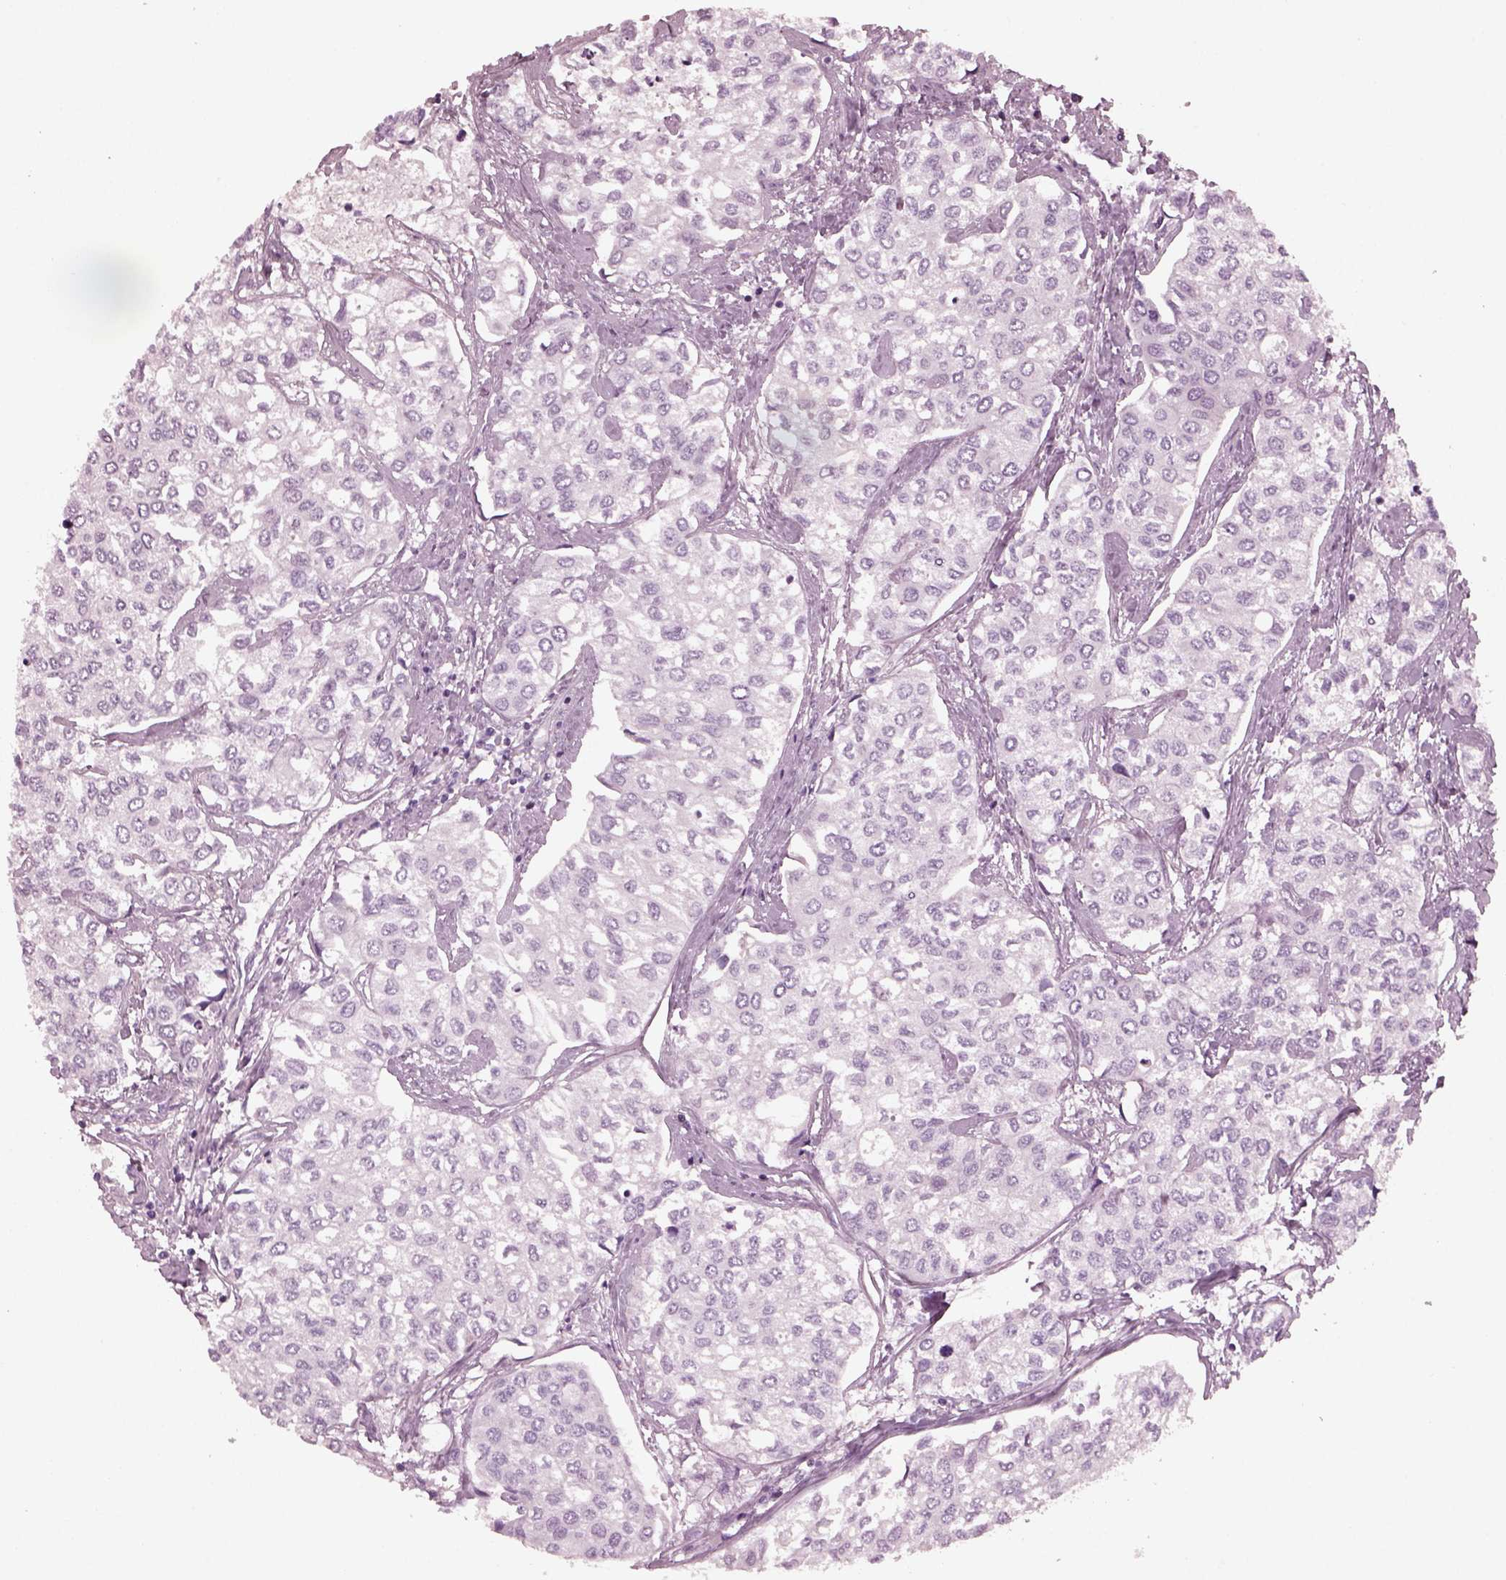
{"staining": {"intensity": "negative", "quantity": "none", "location": "none"}, "tissue": "urothelial cancer", "cell_type": "Tumor cells", "image_type": "cancer", "snomed": [{"axis": "morphology", "description": "Urothelial carcinoma, High grade"}, {"axis": "topography", "description": "Urinary bladder"}], "caption": "Protein analysis of high-grade urothelial carcinoma displays no significant staining in tumor cells.", "gene": "SHTN1", "patient": {"sex": "male", "age": 73}}